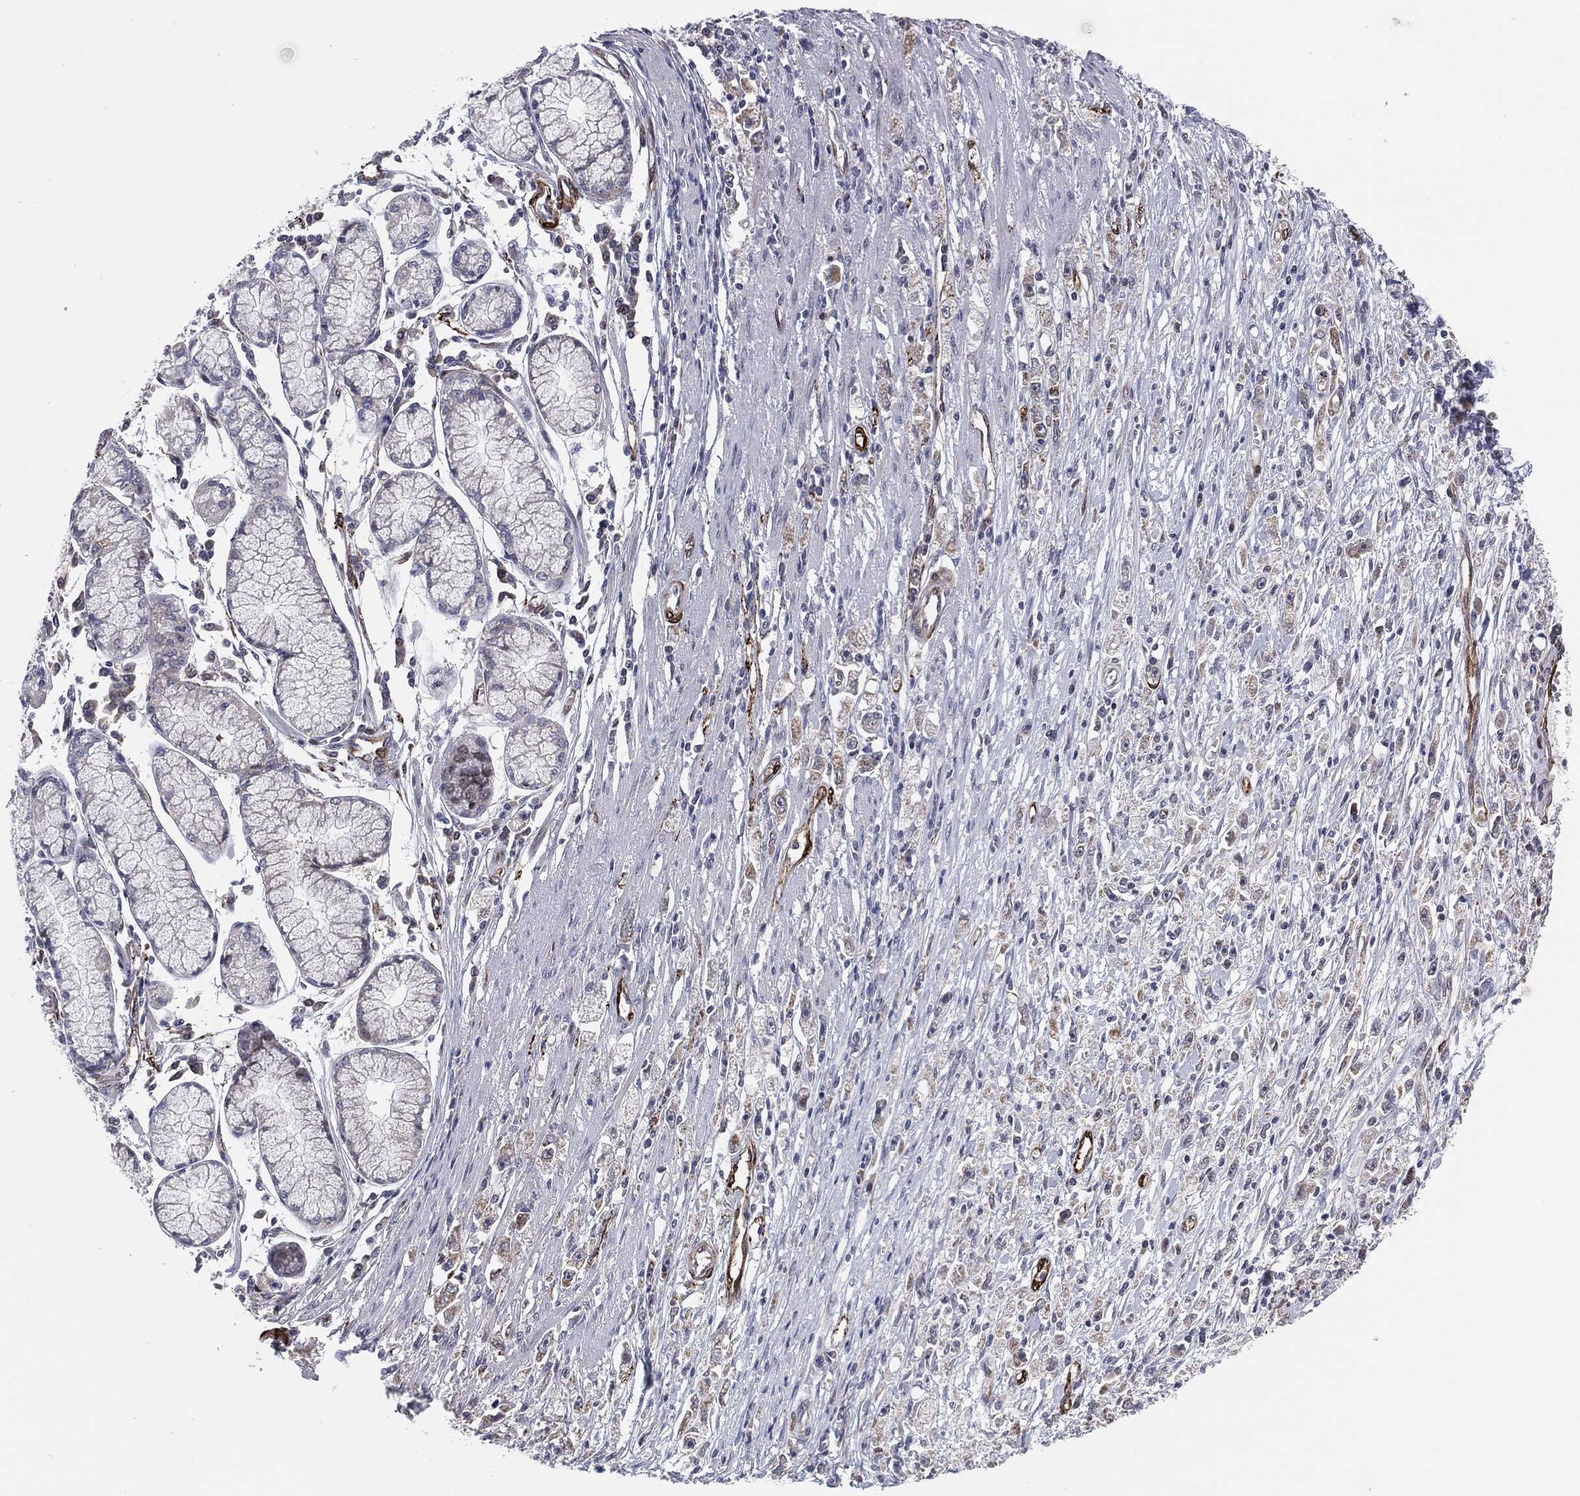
{"staining": {"intensity": "weak", "quantity": "25%-75%", "location": "cytoplasmic/membranous"}, "tissue": "stomach cancer", "cell_type": "Tumor cells", "image_type": "cancer", "snomed": [{"axis": "morphology", "description": "Adenocarcinoma, NOS"}, {"axis": "topography", "description": "Stomach"}], "caption": "This image displays stomach cancer (adenocarcinoma) stained with immunohistochemistry (IHC) to label a protein in brown. The cytoplasmic/membranous of tumor cells show weak positivity for the protein. Nuclei are counter-stained blue.", "gene": "SNCG", "patient": {"sex": "female", "age": 59}}